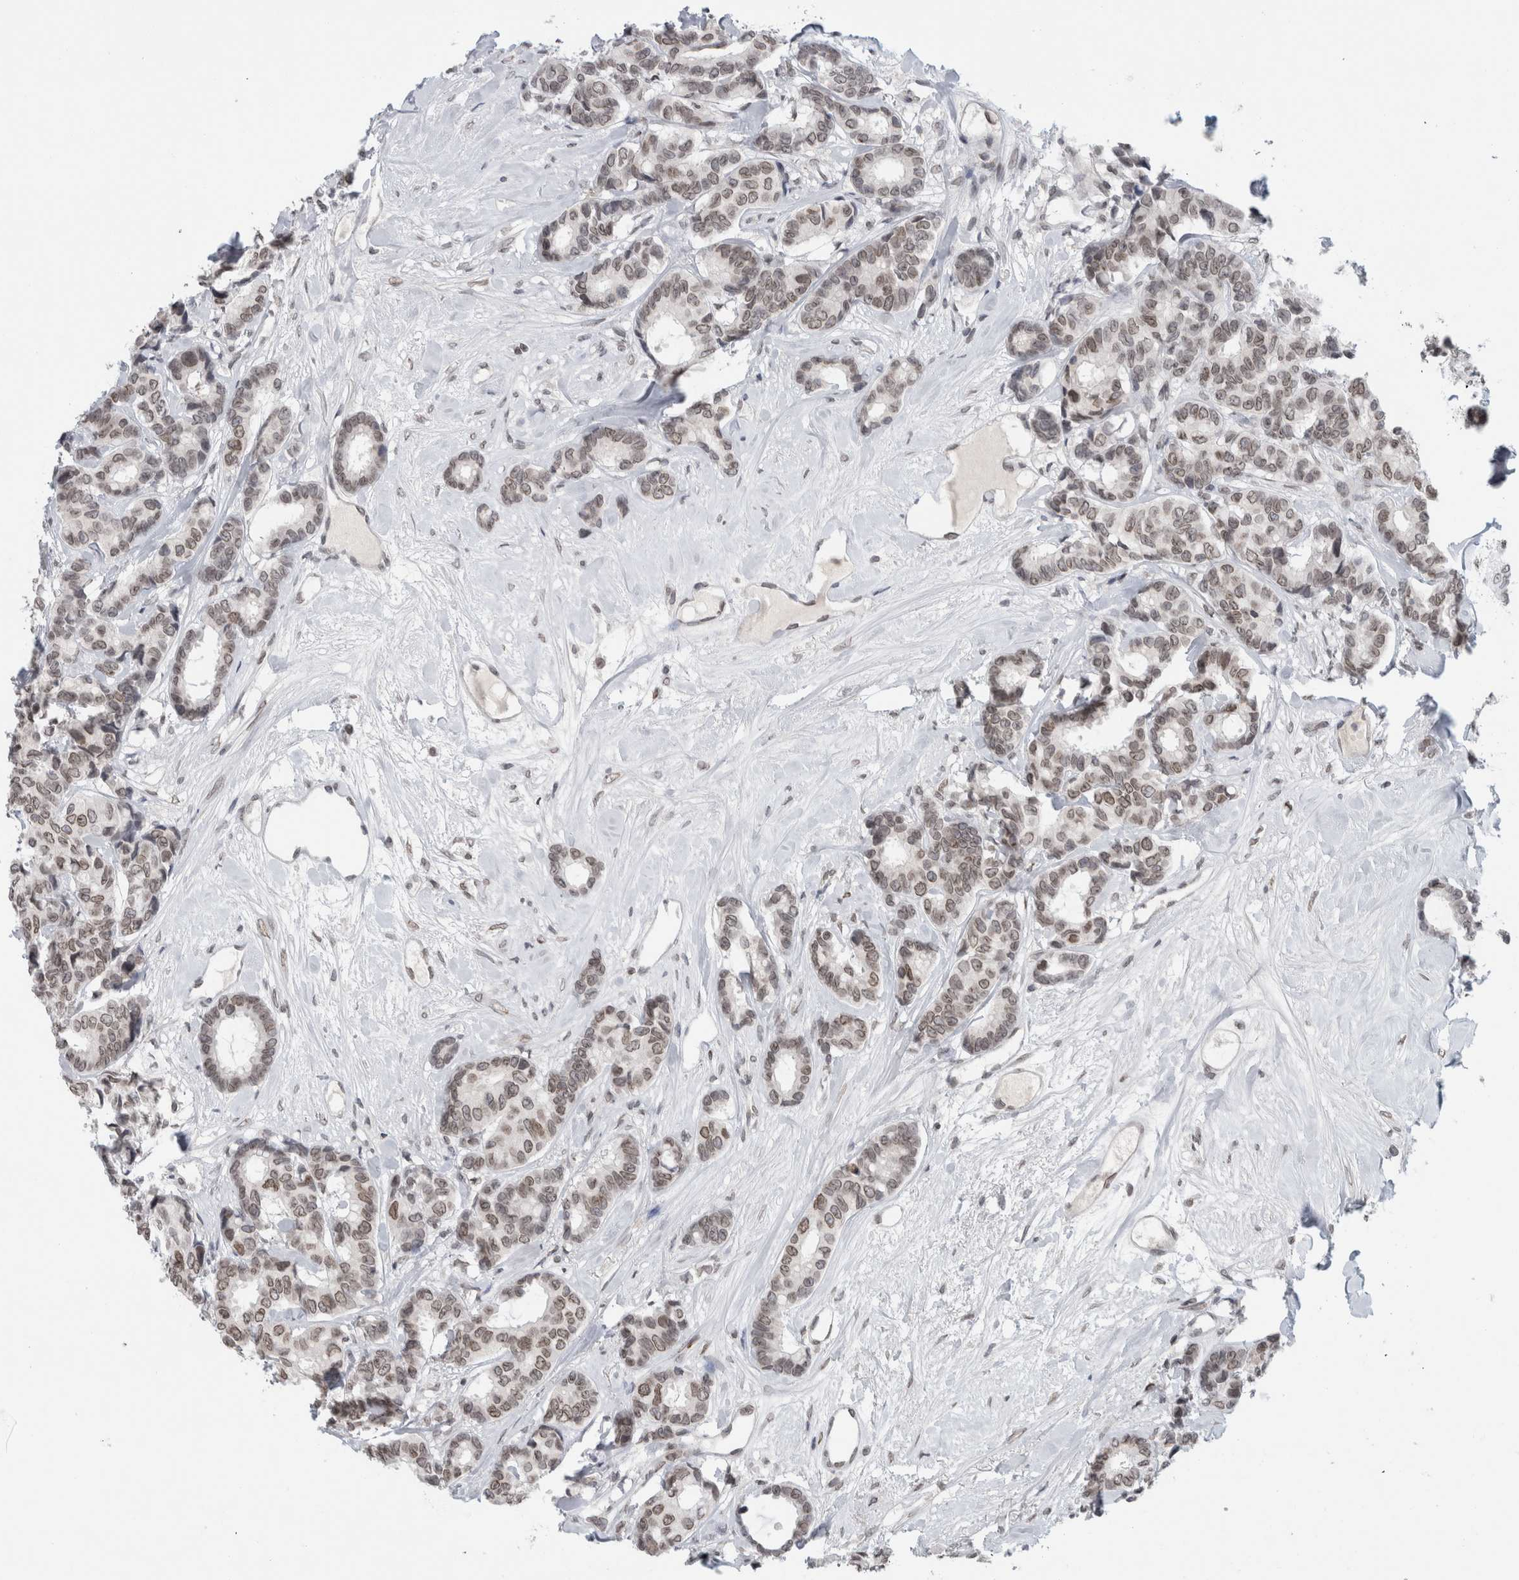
{"staining": {"intensity": "weak", "quantity": ">75%", "location": "cytoplasmic/membranous,nuclear"}, "tissue": "breast cancer", "cell_type": "Tumor cells", "image_type": "cancer", "snomed": [{"axis": "morphology", "description": "Duct carcinoma"}, {"axis": "topography", "description": "Breast"}], "caption": "This micrograph exhibits IHC staining of invasive ductal carcinoma (breast), with low weak cytoplasmic/membranous and nuclear staining in approximately >75% of tumor cells.", "gene": "ZNF770", "patient": {"sex": "female", "age": 87}}